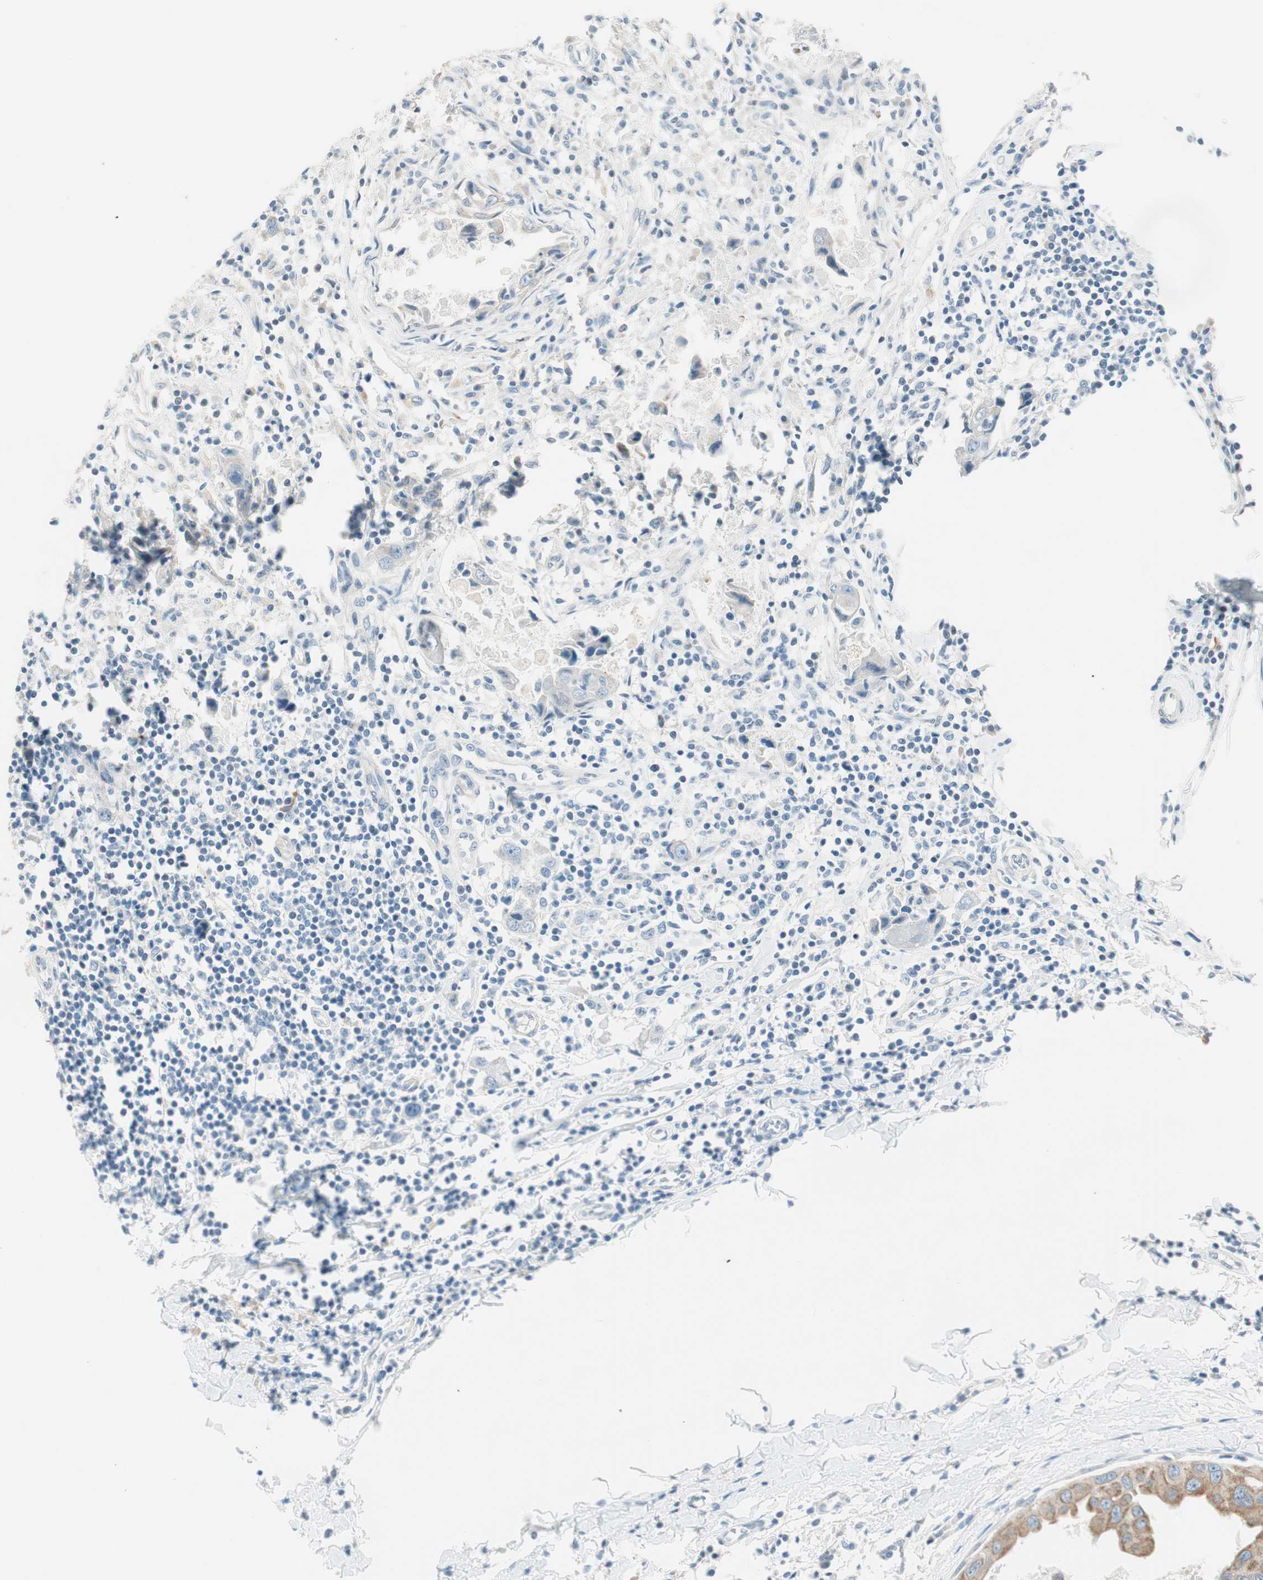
{"staining": {"intensity": "weak", "quantity": ">75%", "location": "cytoplasmic/membranous"}, "tissue": "breast cancer", "cell_type": "Tumor cells", "image_type": "cancer", "snomed": [{"axis": "morphology", "description": "Duct carcinoma"}, {"axis": "topography", "description": "Breast"}], "caption": "Brown immunohistochemical staining in human invasive ductal carcinoma (breast) reveals weak cytoplasmic/membranous expression in approximately >75% of tumor cells. (DAB (3,3'-diaminobenzidine) IHC with brightfield microscopy, high magnification).", "gene": "GNAO1", "patient": {"sex": "female", "age": 27}}